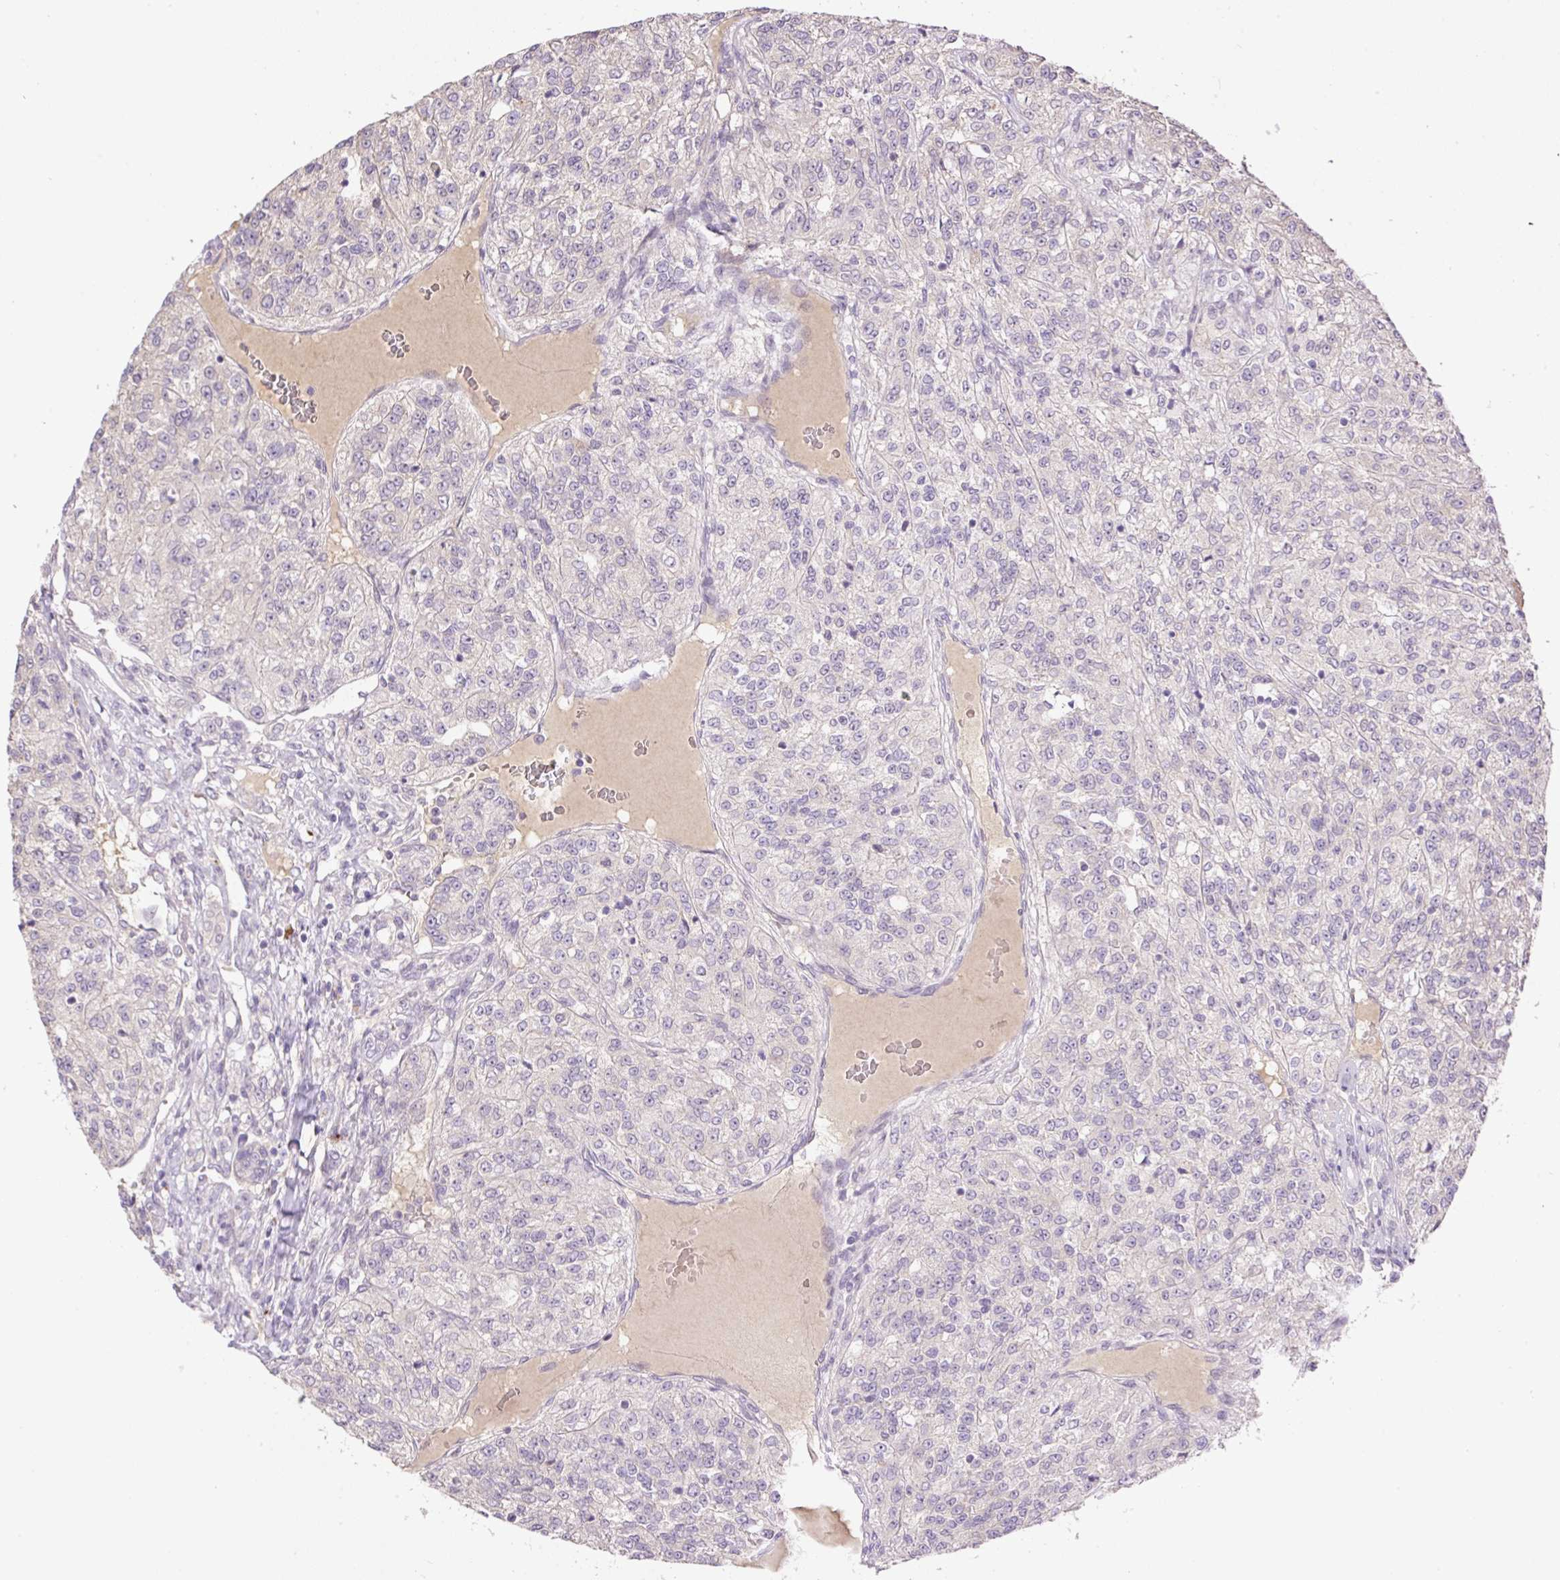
{"staining": {"intensity": "negative", "quantity": "none", "location": "none"}, "tissue": "renal cancer", "cell_type": "Tumor cells", "image_type": "cancer", "snomed": [{"axis": "morphology", "description": "Adenocarcinoma, NOS"}, {"axis": "topography", "description": "Kidney"}], "caption": "IHC photomicrograph of neoplastic tissue: renal adenocarcinoma stained with DAB (3,3'-diaminobenzidine) reveals no significant protein expression in tumor cells.", "gene": "HABP4", "patient": {"sex": "female", "age": 63}}